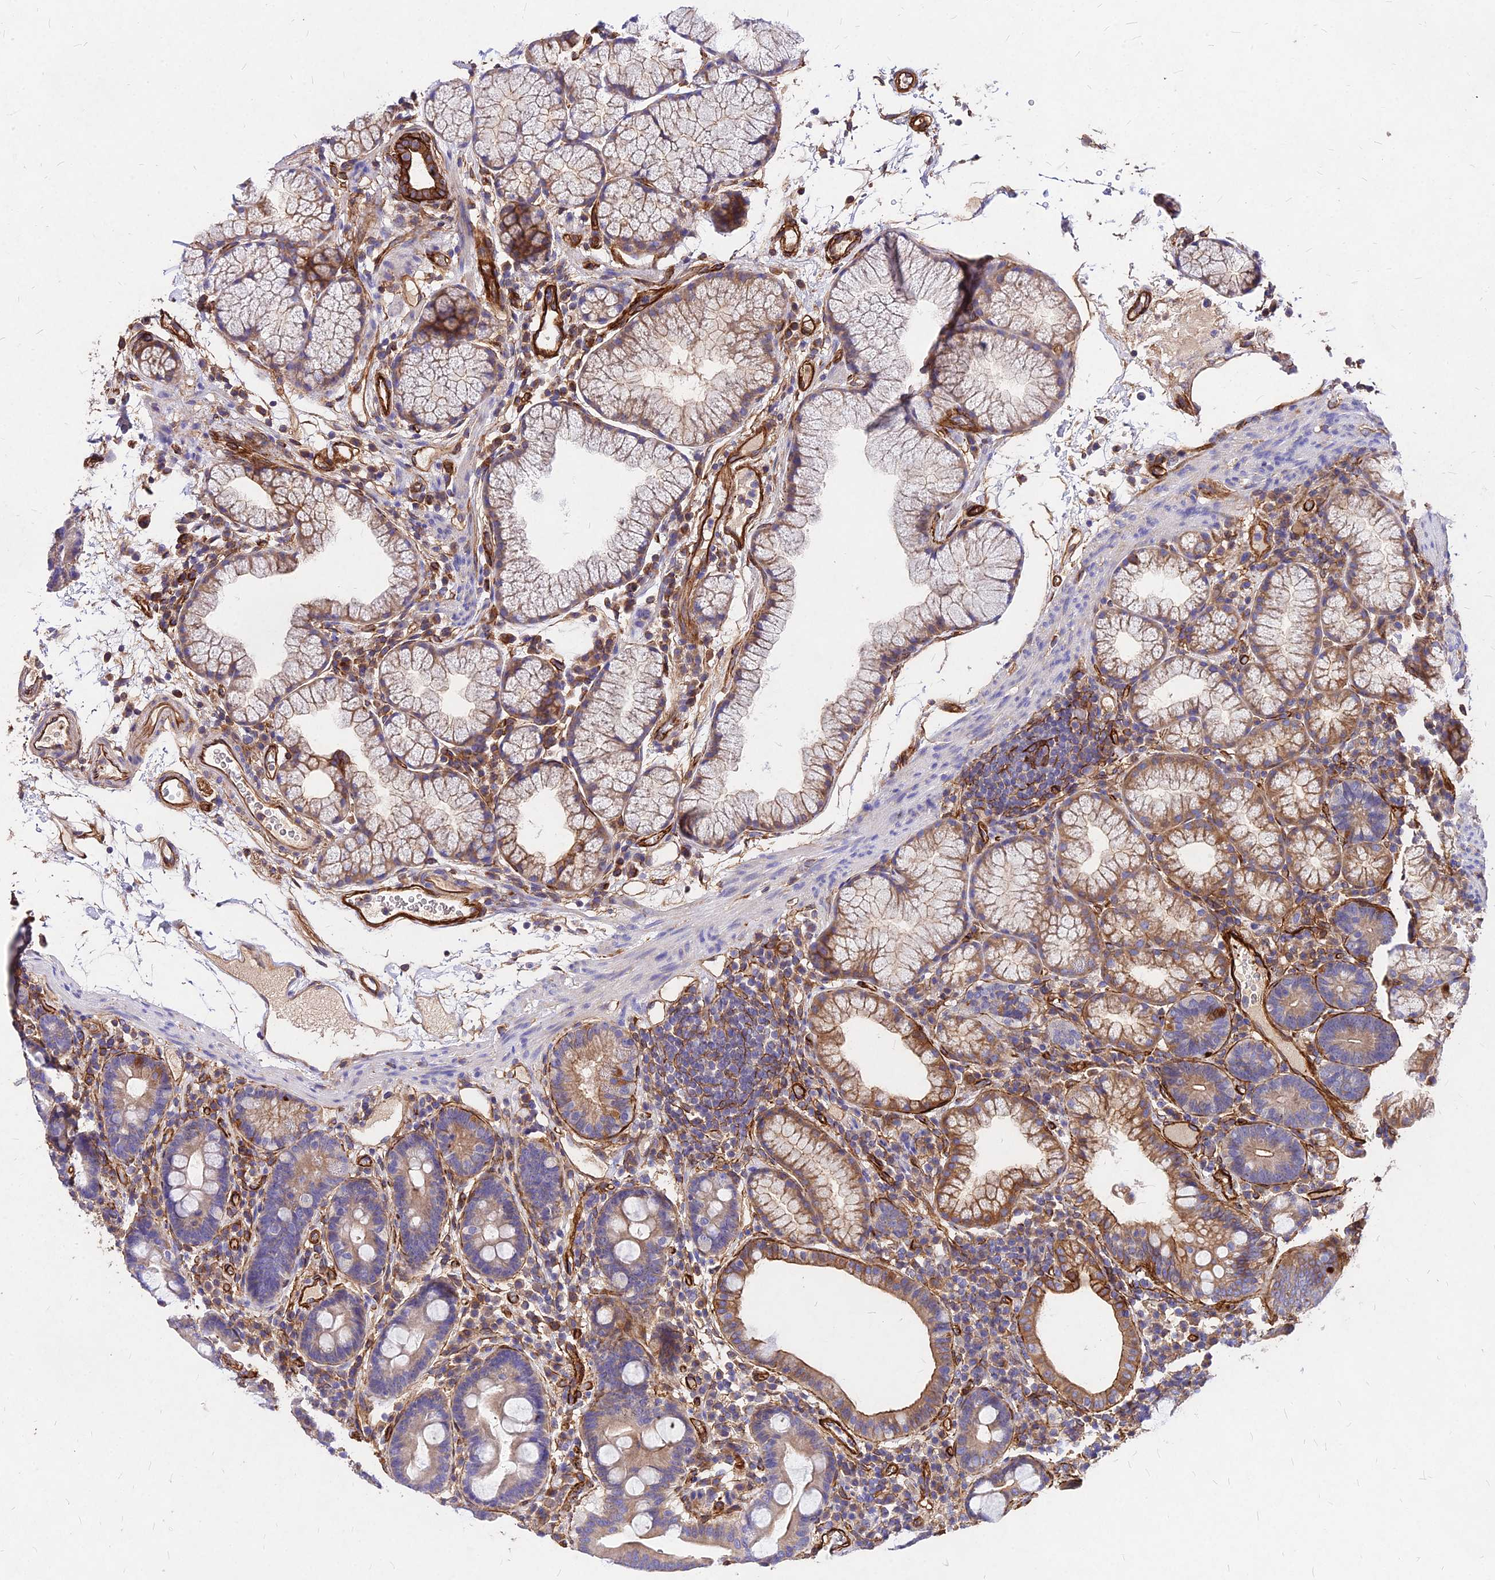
{"staining": {"intensity": "moderate", "quantity": "25%-75%", "location": "cytoplasmic/membranous"}, "tissue": "duodenum", "cell_type": "Glandular cells", "image_type": "normal", "snomed": [{"axis": "morphology", "description": "Normal tissue, NOS"}, {"axis": "topography", "description": "Duodenum"}], "caption": "Human duodenum stained with a protein marker demonstrates moderate staining in glandular cells.", "gene": "EFCC1", "patient": {"sex": "male", "age": 54}}